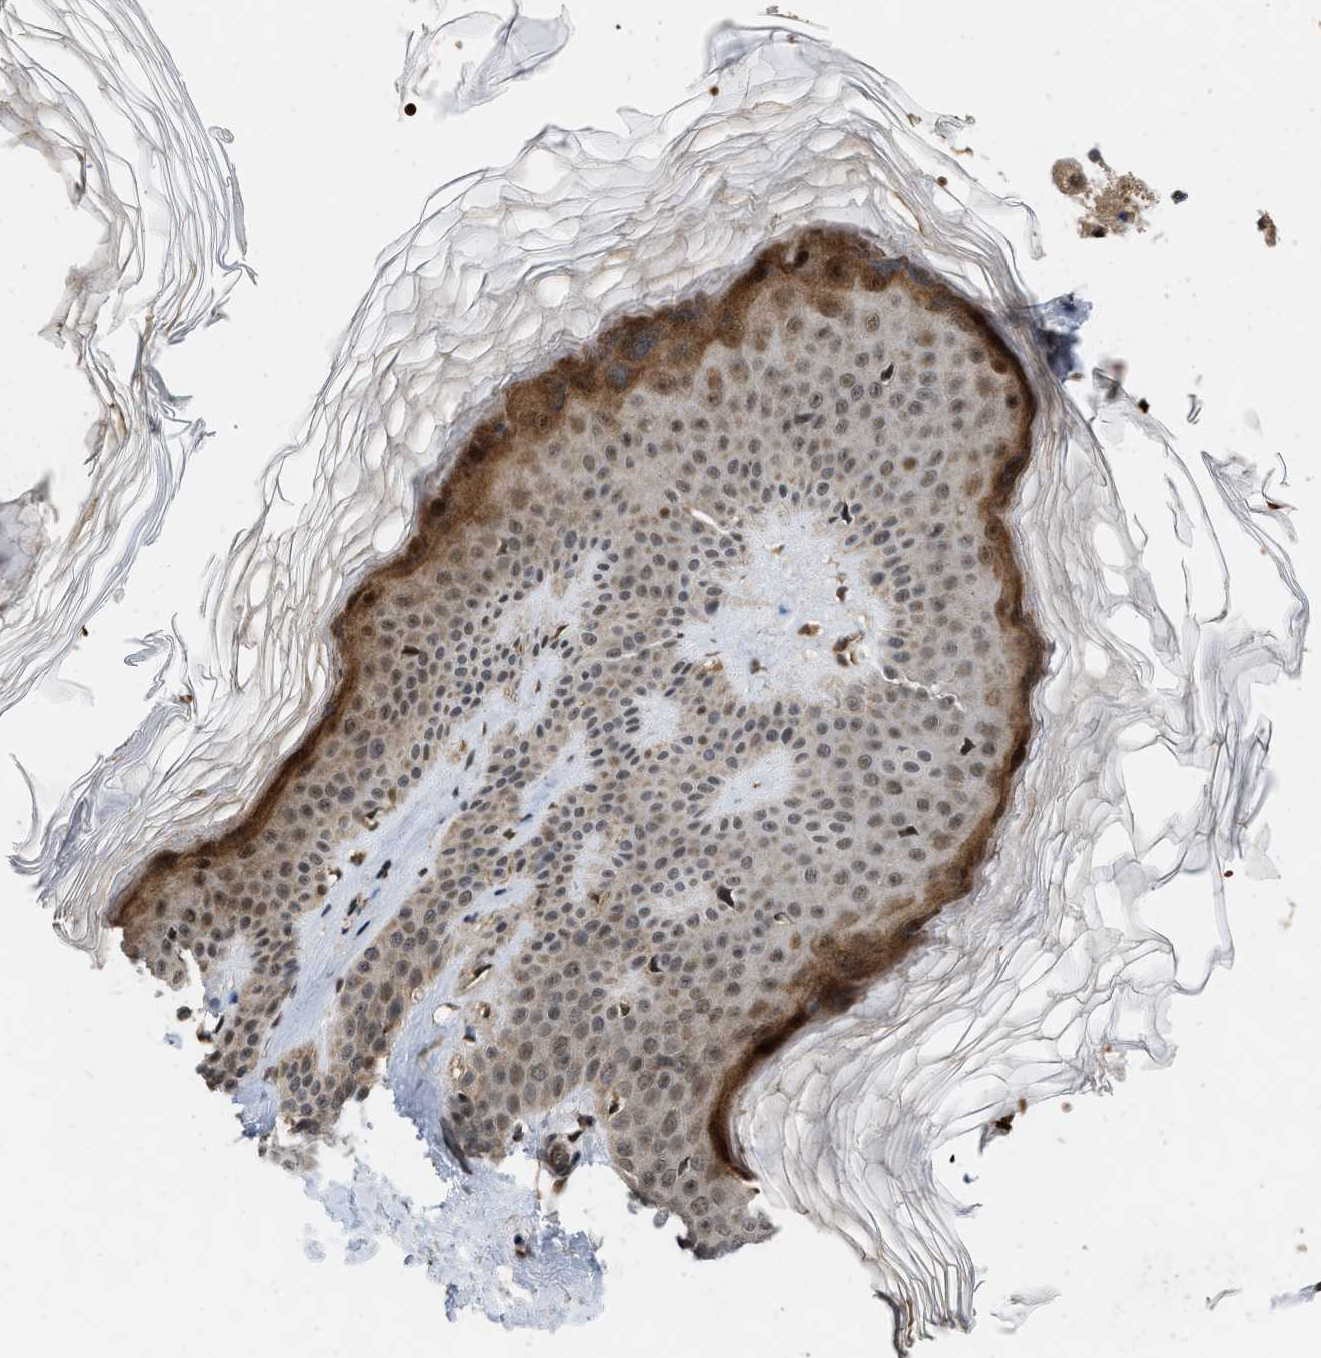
{"staining": {"intensity": "strong", "quantity": ">75%", "location": "nuclear"}, "tissue": "skin", "cell_type": "Fibroblasts", "image_type": "normal", "snomed": [{"axis": "morphology", "description": "Normal tissue, NOS"}, {"axis": "morphology", "description": "Malignant melanoma, Metastatic site"}, {"axis": "topography", "description": "Skin"}], "caption": "A photomicrograph of human skin stained for a protein displays strong nuclear brown staining in fibroblasts.", "gene": "ANKRD11", "patient": {"sex": "male", "age": 41}}